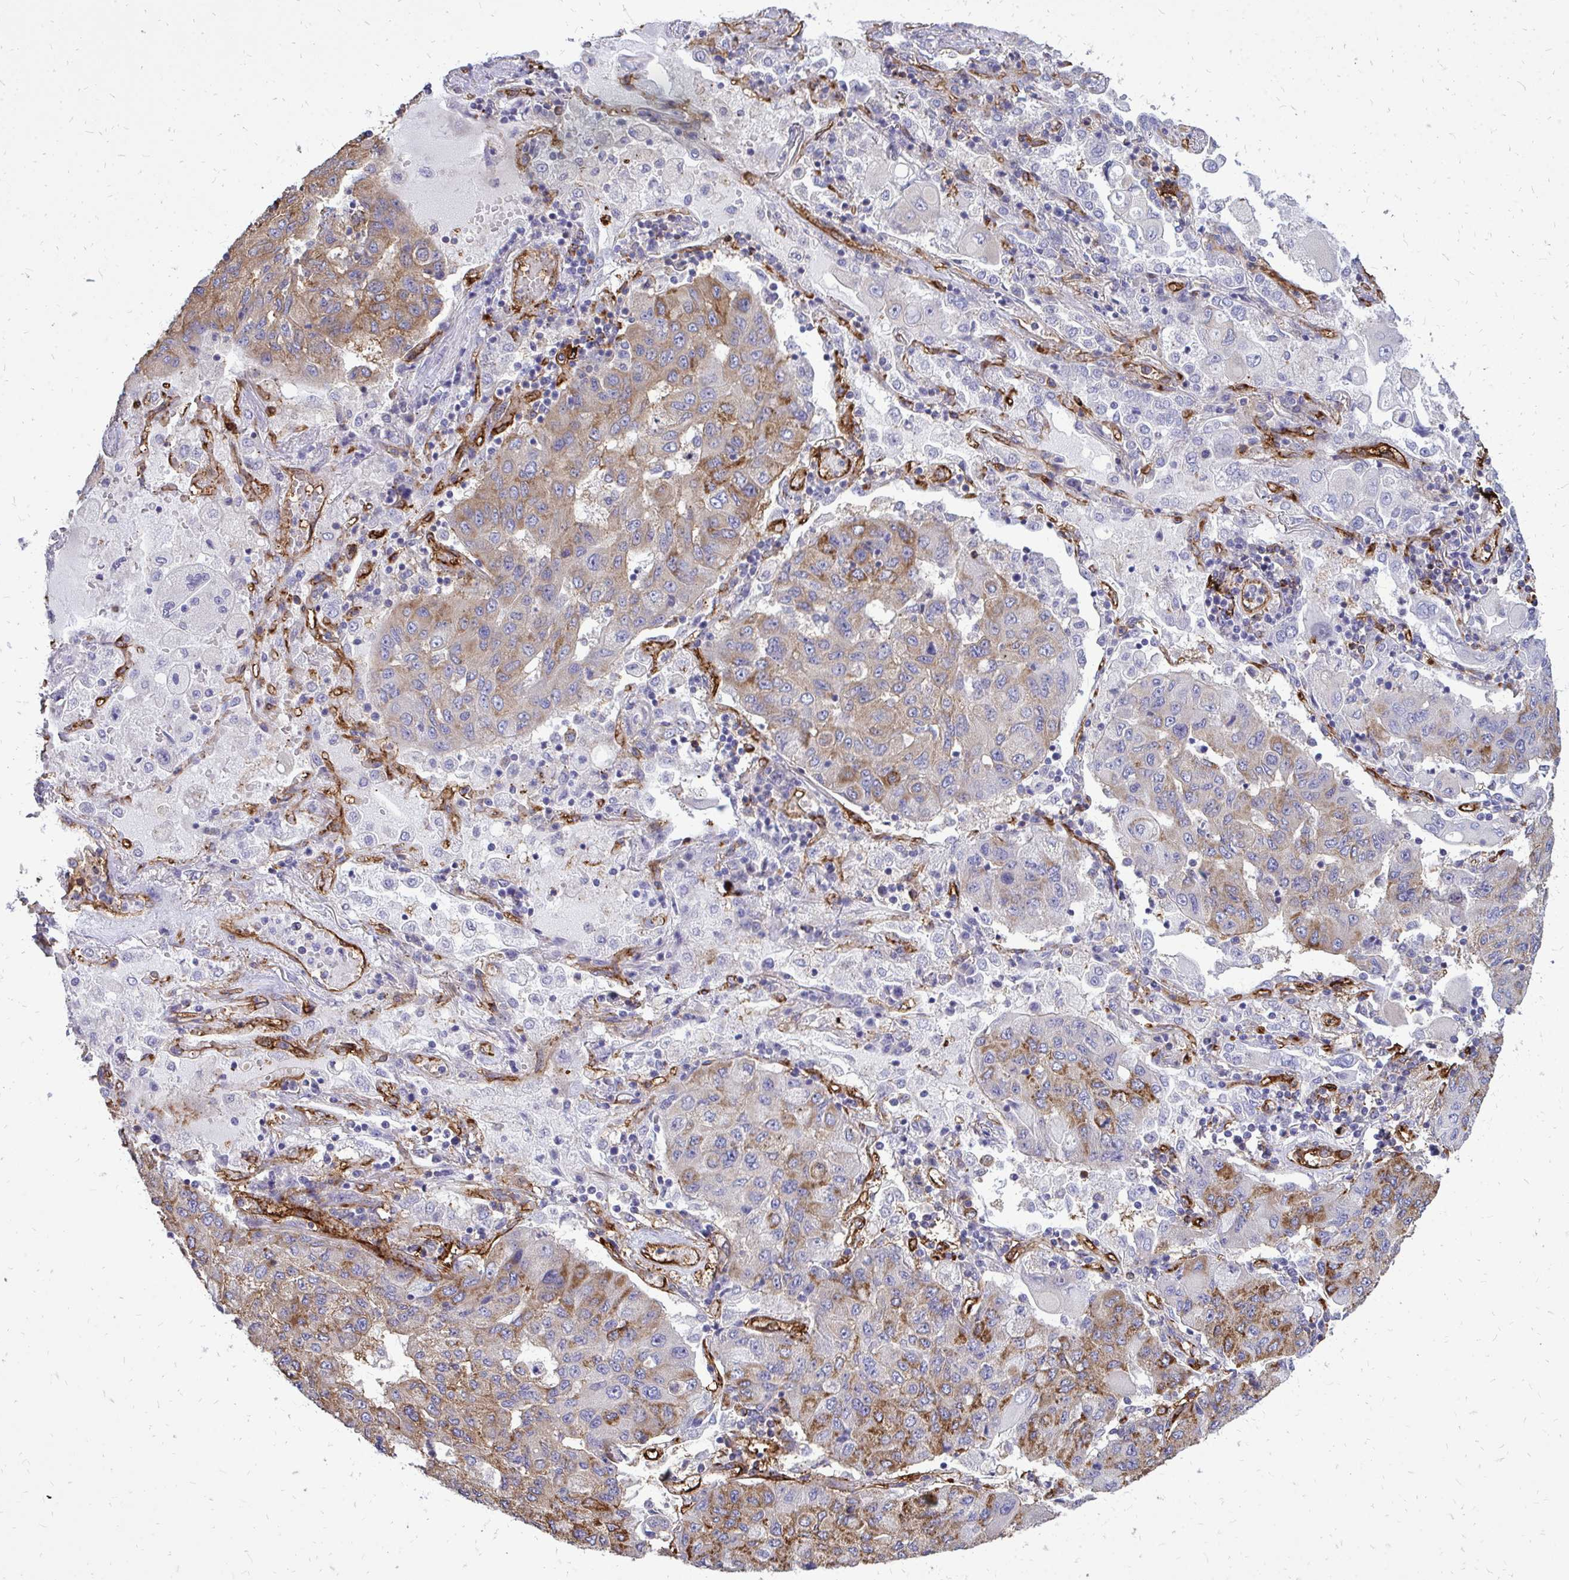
{"staining": {"intensity": "moderate", "quantity": "25%-75%", "location": "cytoplasmic/membranous"}, "tissue": "lung cancer", "cell_type": "Tumor cells", "image_type": "cancer", "snomed": [{"axis": "morphology", "description": "Squamous cell carcinoma, NOS"}, {"axis": "topography", "description": "Lung"}], "caption": "This histopathology image shows immunohistochemistry (IHC) staining of lung squamous cell carcinoma, with medium moderate cytoplasmic/membranous expression in approximately 25%-75% of tumor cells.", "gene": "MARCKSL1", "patient": {"sex": "male", "age": 74}}